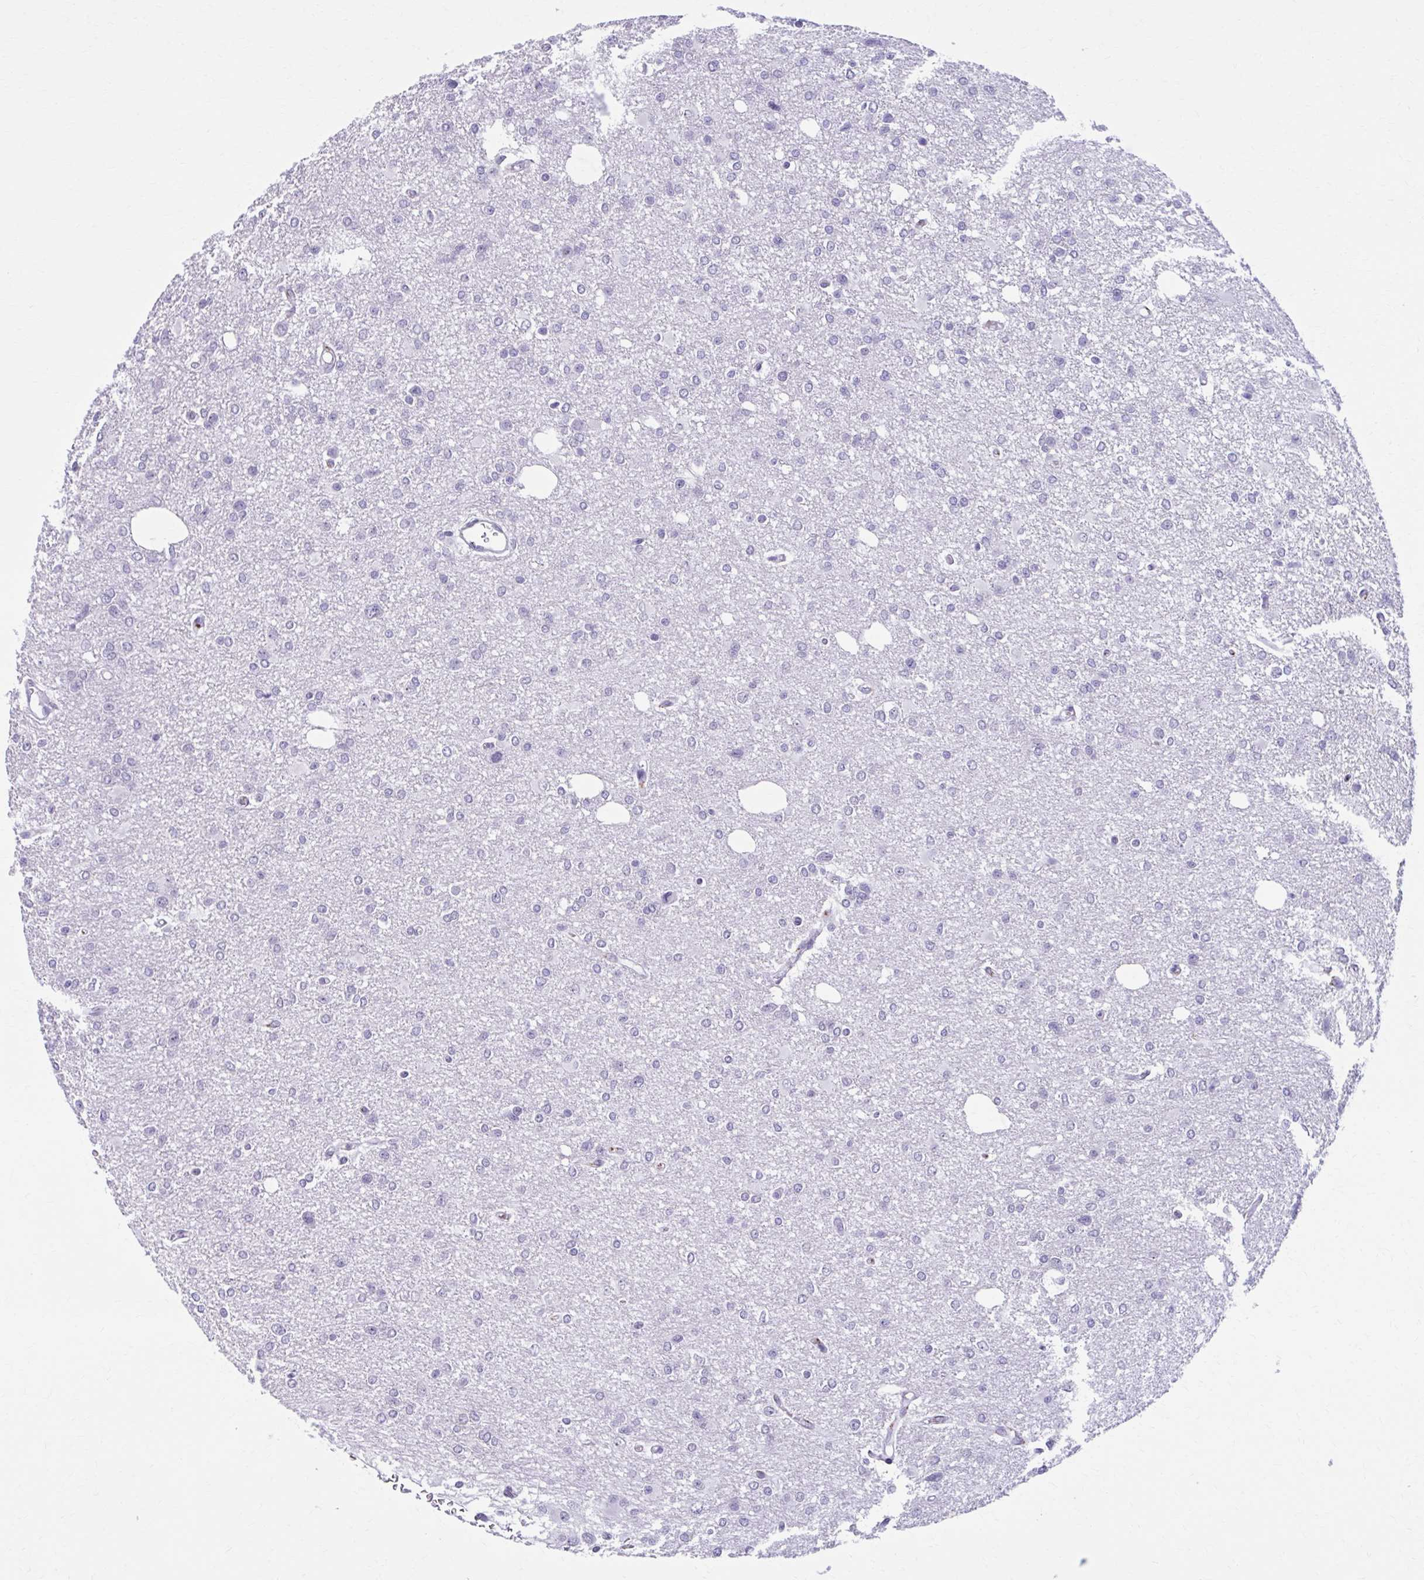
{"staining": {"intensity": "negative", "quantity": "none", "location": "none"}, "tissue": "glioma", "cell_type": "Tumor cells", "image_type": "cancer", "snomed": [{"axis": "morphology", "description": "Glioma, malignant, Low grade"}, {"axis": "topography", "description": "Brain"}], "caption": "Immunohistochemistry (IHC) of human malignant glioma (low-grade) demonstrates no expression in tumor cells.", "gene": "ZNF682", "patient": {"sex": "male", "age": 26}}